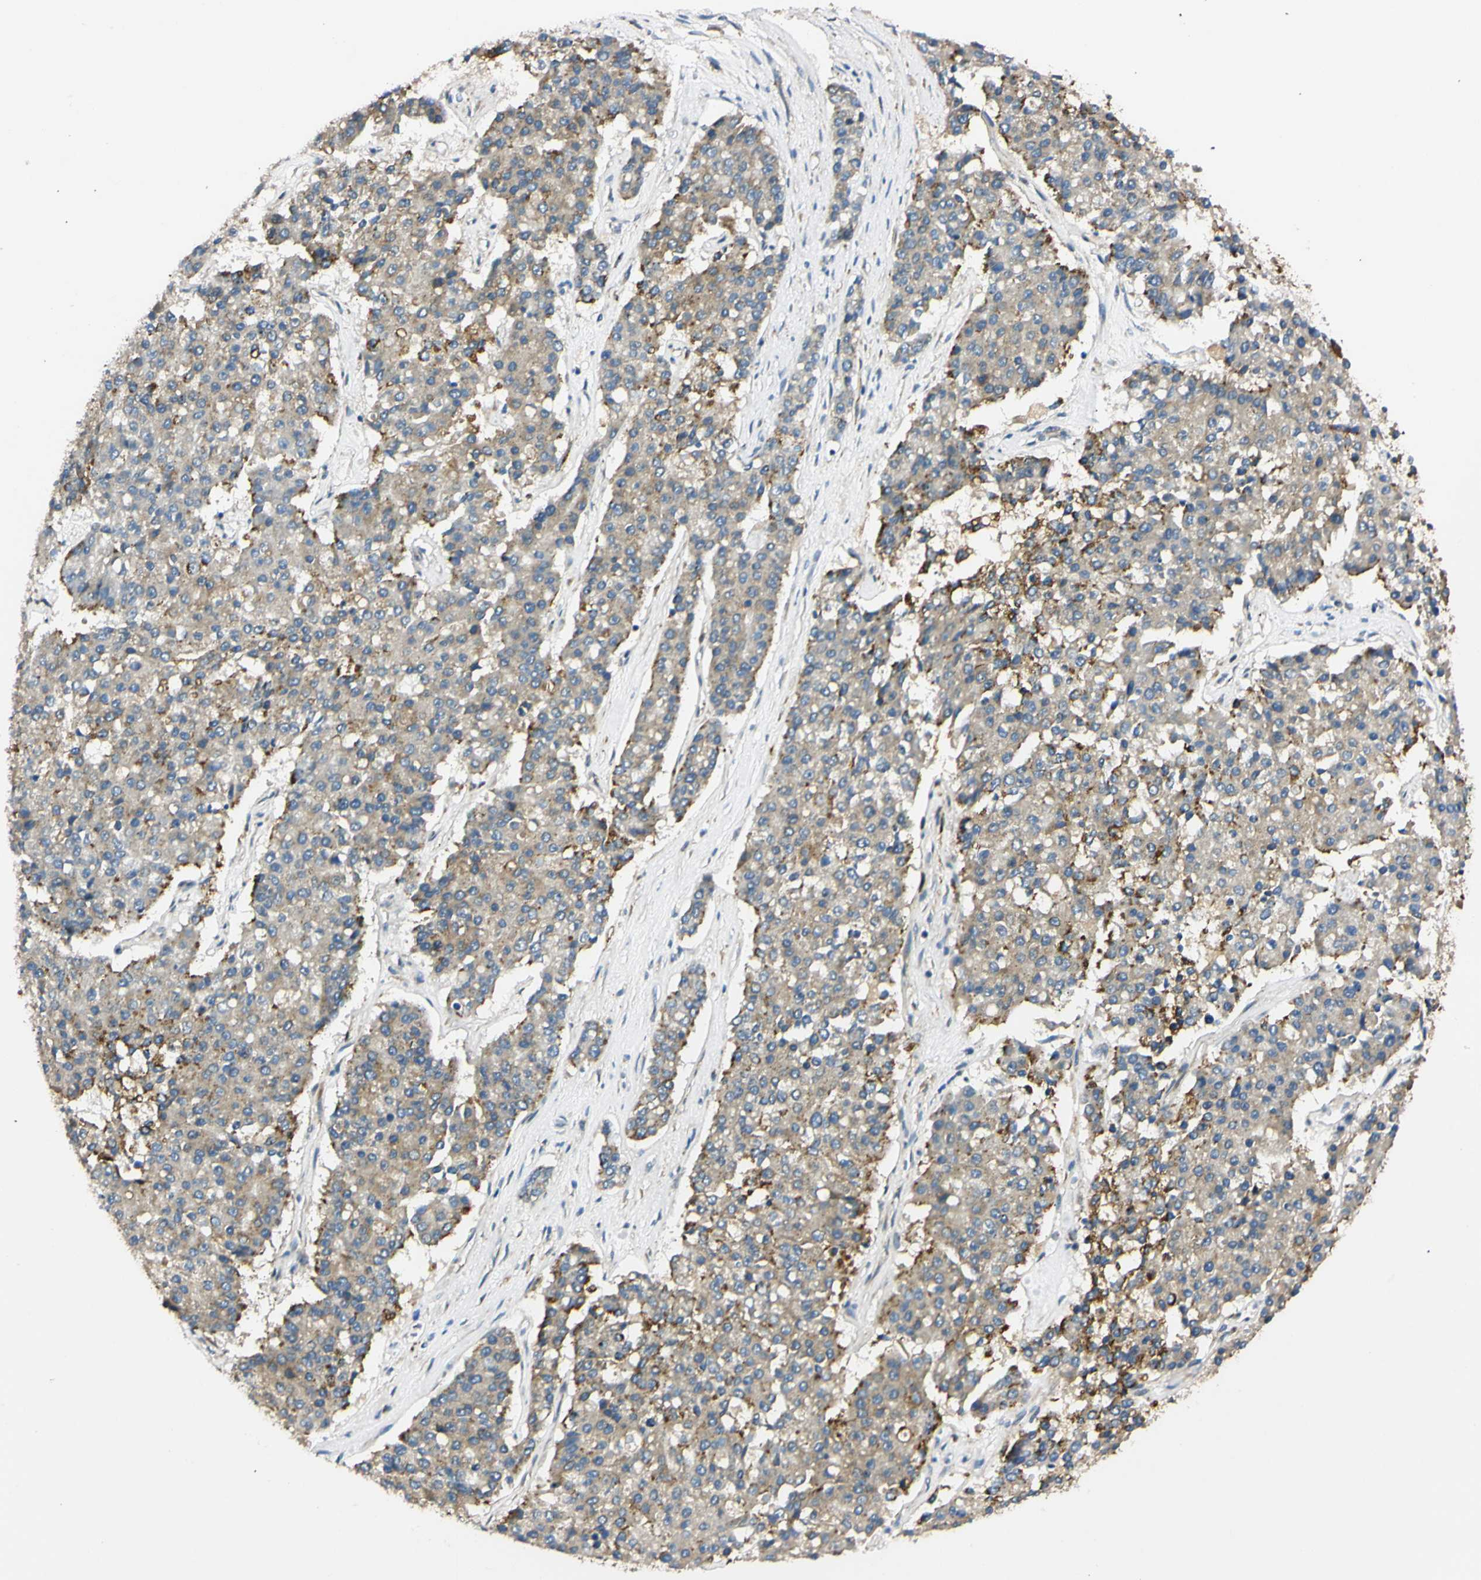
{"staining": {"intensity": "weak", "quantity": "25%-75%", "location": "cytoplasmic/membranous"}, "tissue": "pancreatic cancer", "cell_type": "Tumor cells", "image_type": "cancer", "snomed": [{"axis": "morphology", "description": "Adenocarcinoma, NOS"}, {"axis": "topography", "description": "Pancreas"}], "caption": "A low amount of weak cytoplasmic/membranous expression is identified in approximately 25%-75% of tumor cells in pancreatic cancer tissue.", "gene": "IER3IP1", "patient": {"sex": "male", "age": 50}}